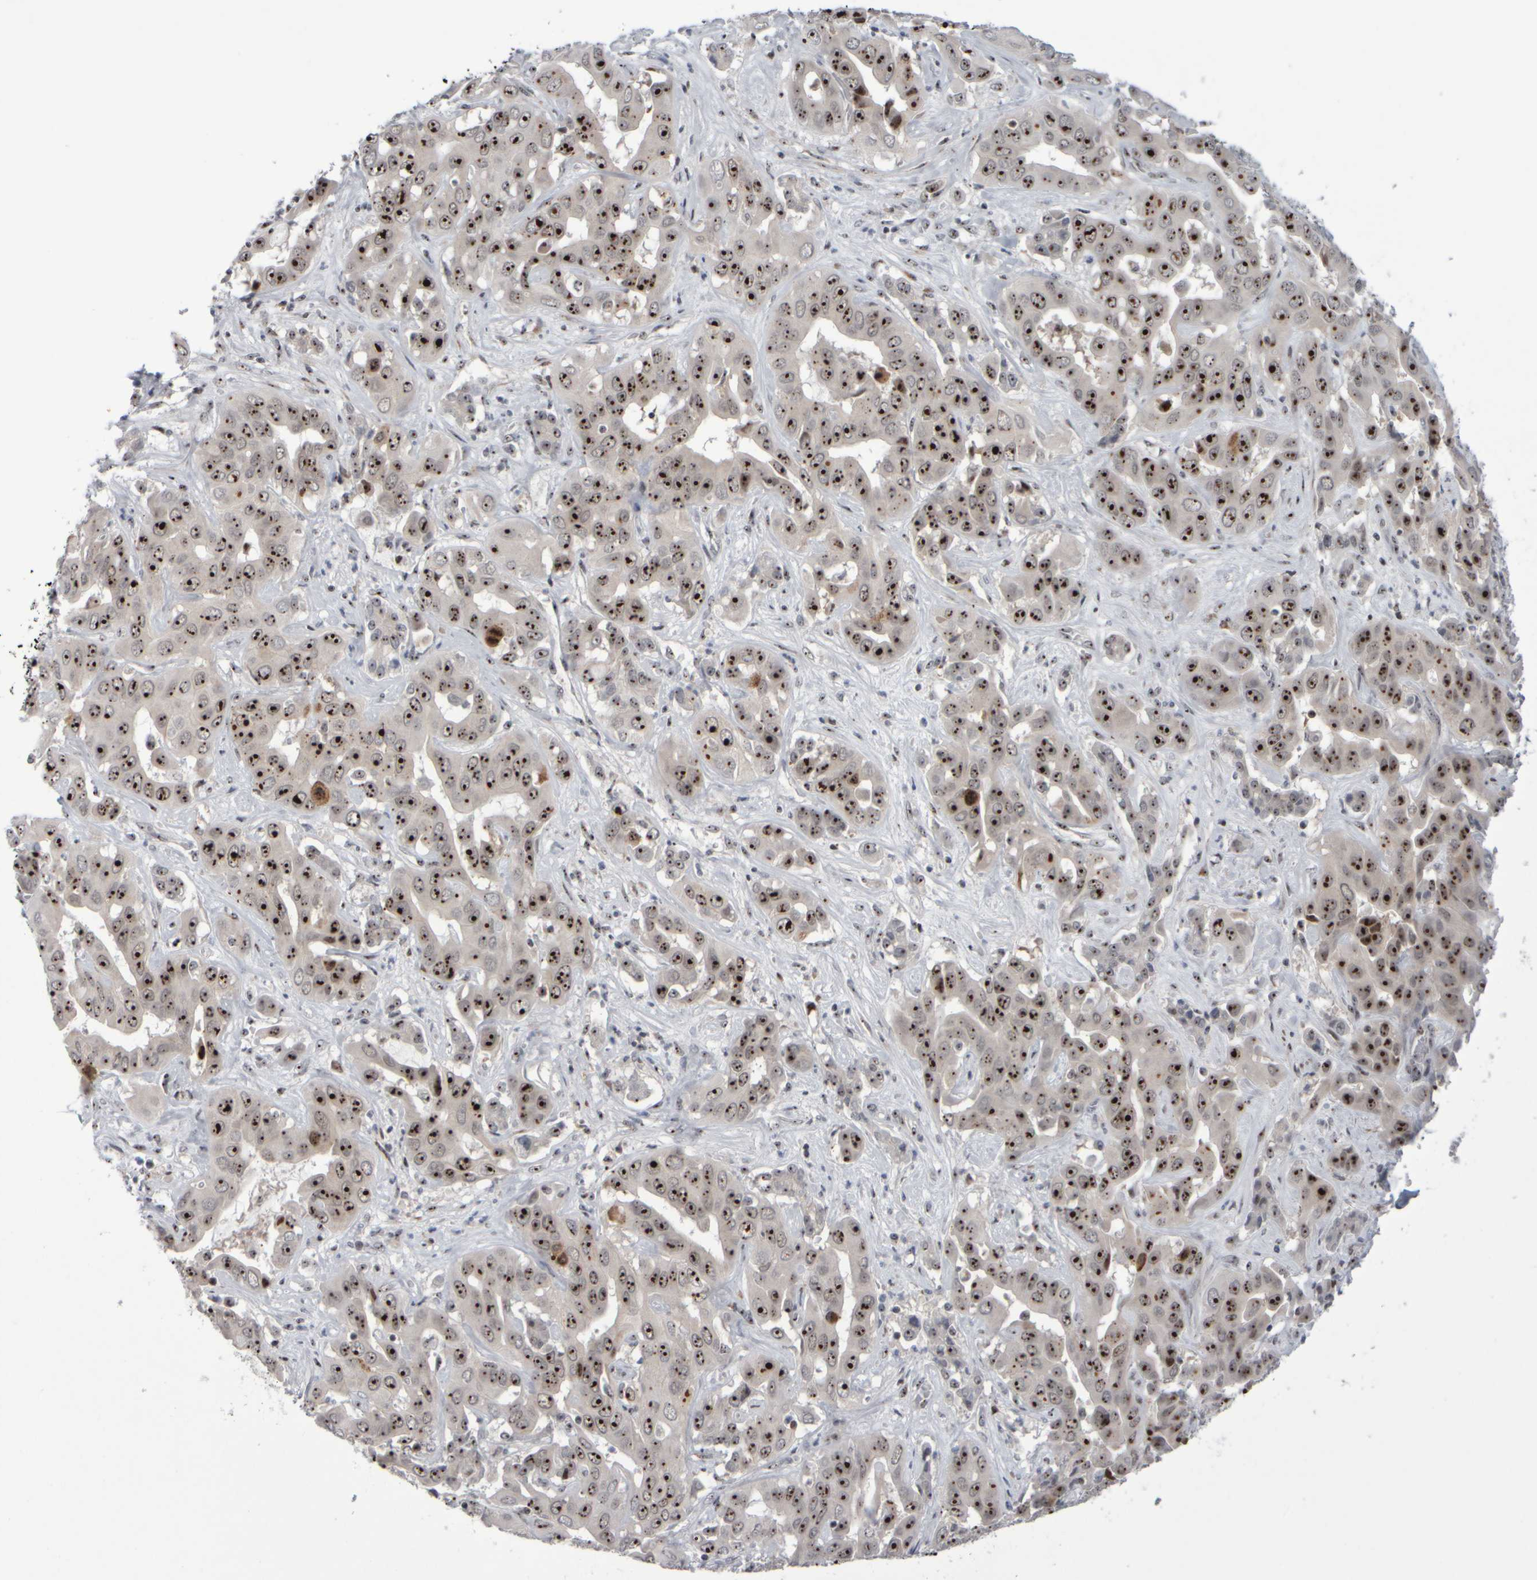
{"staining": {"intensity": "strong", "quantity": ">75%", "location": "nuclear"}, "tissue": "liver cancer", "cell_type": "Tumor cells", "image_type": "cancer", "snomed": [{"axis": "morphology", "description": "Cholangiocarcinoma"}, {"axis": "topography", "description": "Liver"}], "caption": "Immunohistochemical staining of human liver cholangiocarcinoma reveals strong nuclear protein positivity in approximately >75% of tumor cells.", "gene": "SURF6", "patient": {"sex": "female", "age": 52}}